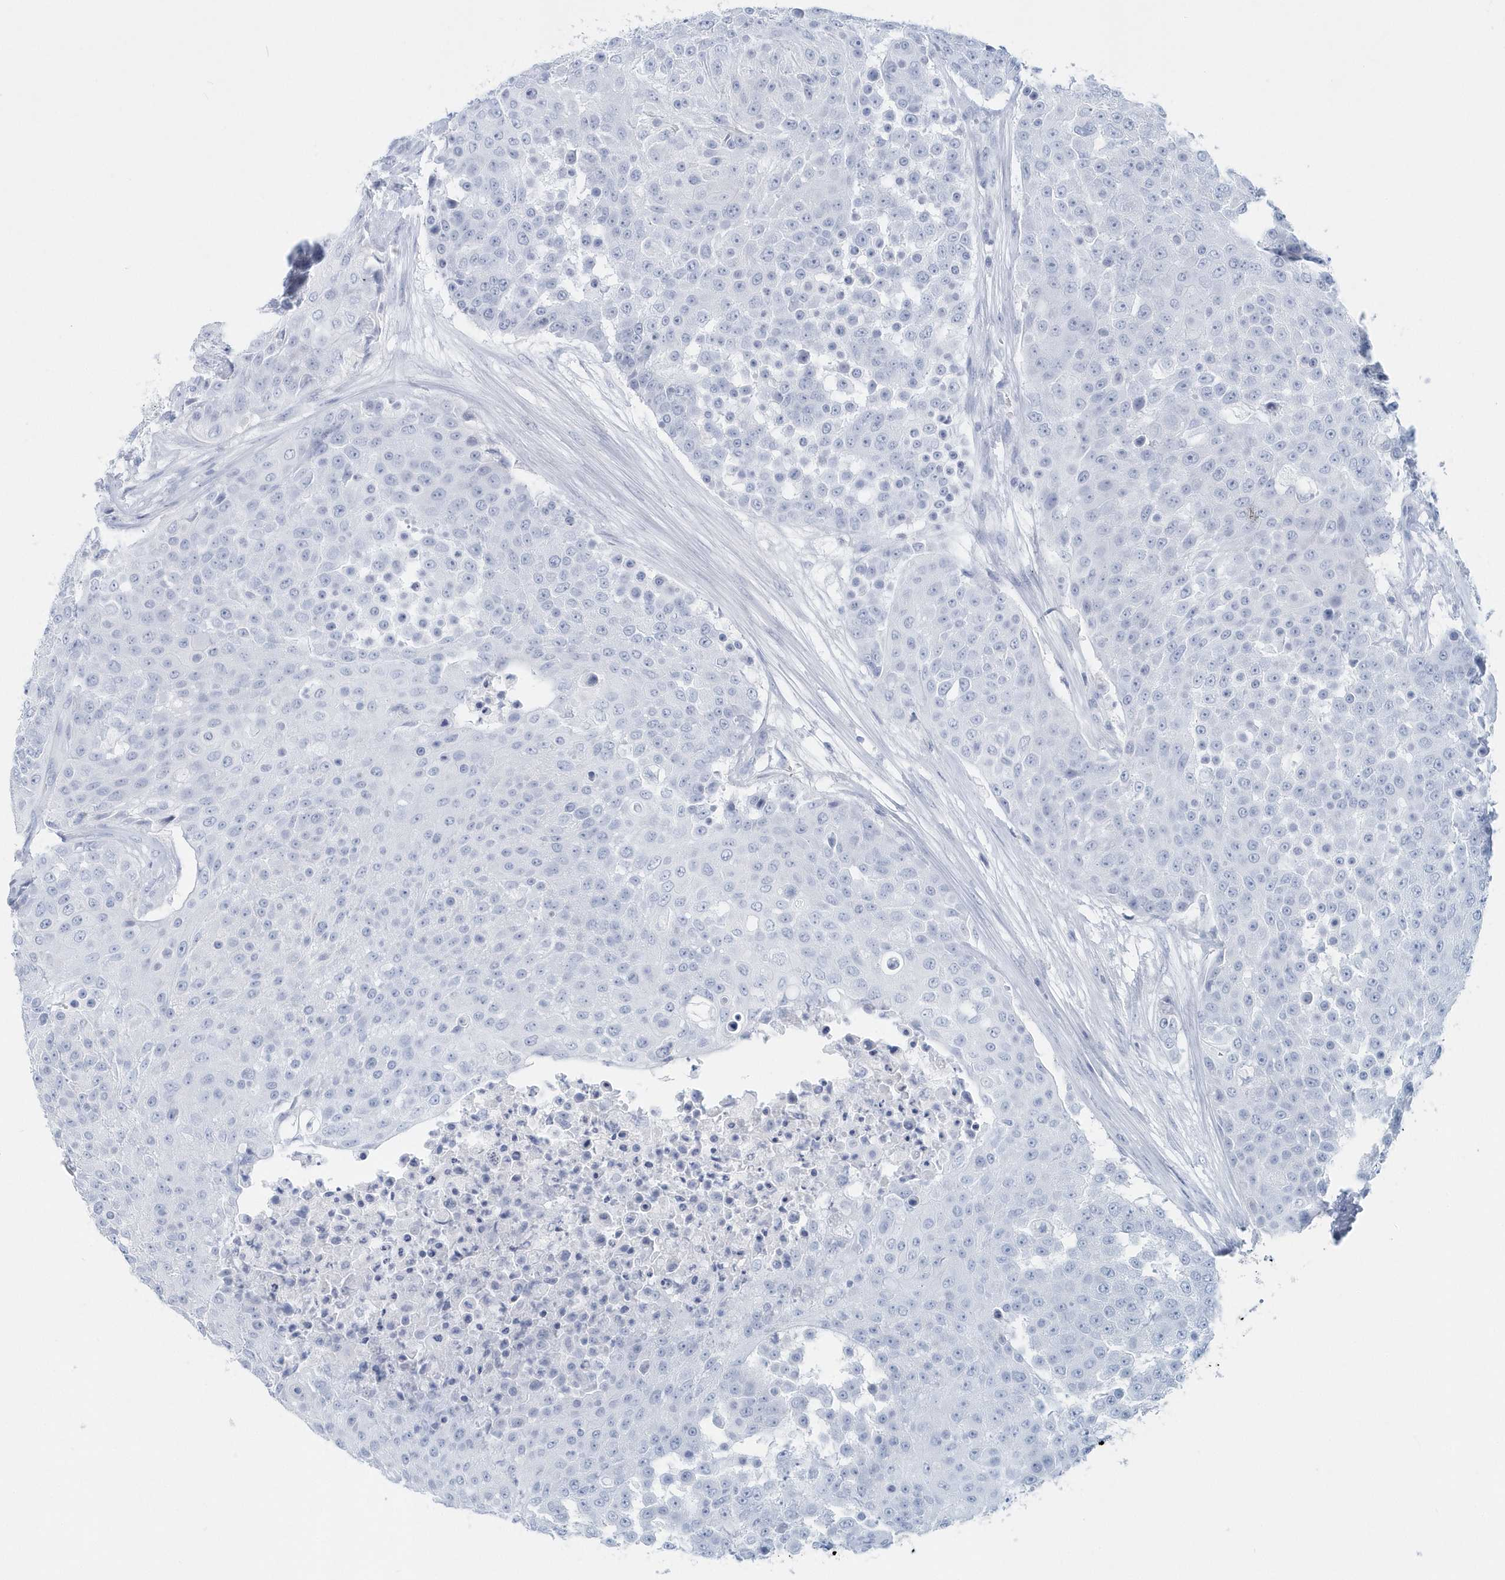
{"staining": {"intensity": "negative", "quantity": "none", "location": "none"}, "tissue": "urothelial cancer", "cell_type": "Tumor cells", "image_type": "cancer", "snomed": [{"axis": "morphology", "description": "Urothelial carcinoma, High grade"}, {"axis": "topography", "description": "Urinary bladder"}], "caption": "This photomicrograph is of urothelial cancer stained with immunohistochemistry to label a protein in brown with the nuclei are counter-stained blue. There is no positivity in tumor cells.", "gene": "PTPRO", "patient": {"sex": "female", "age": 63}}